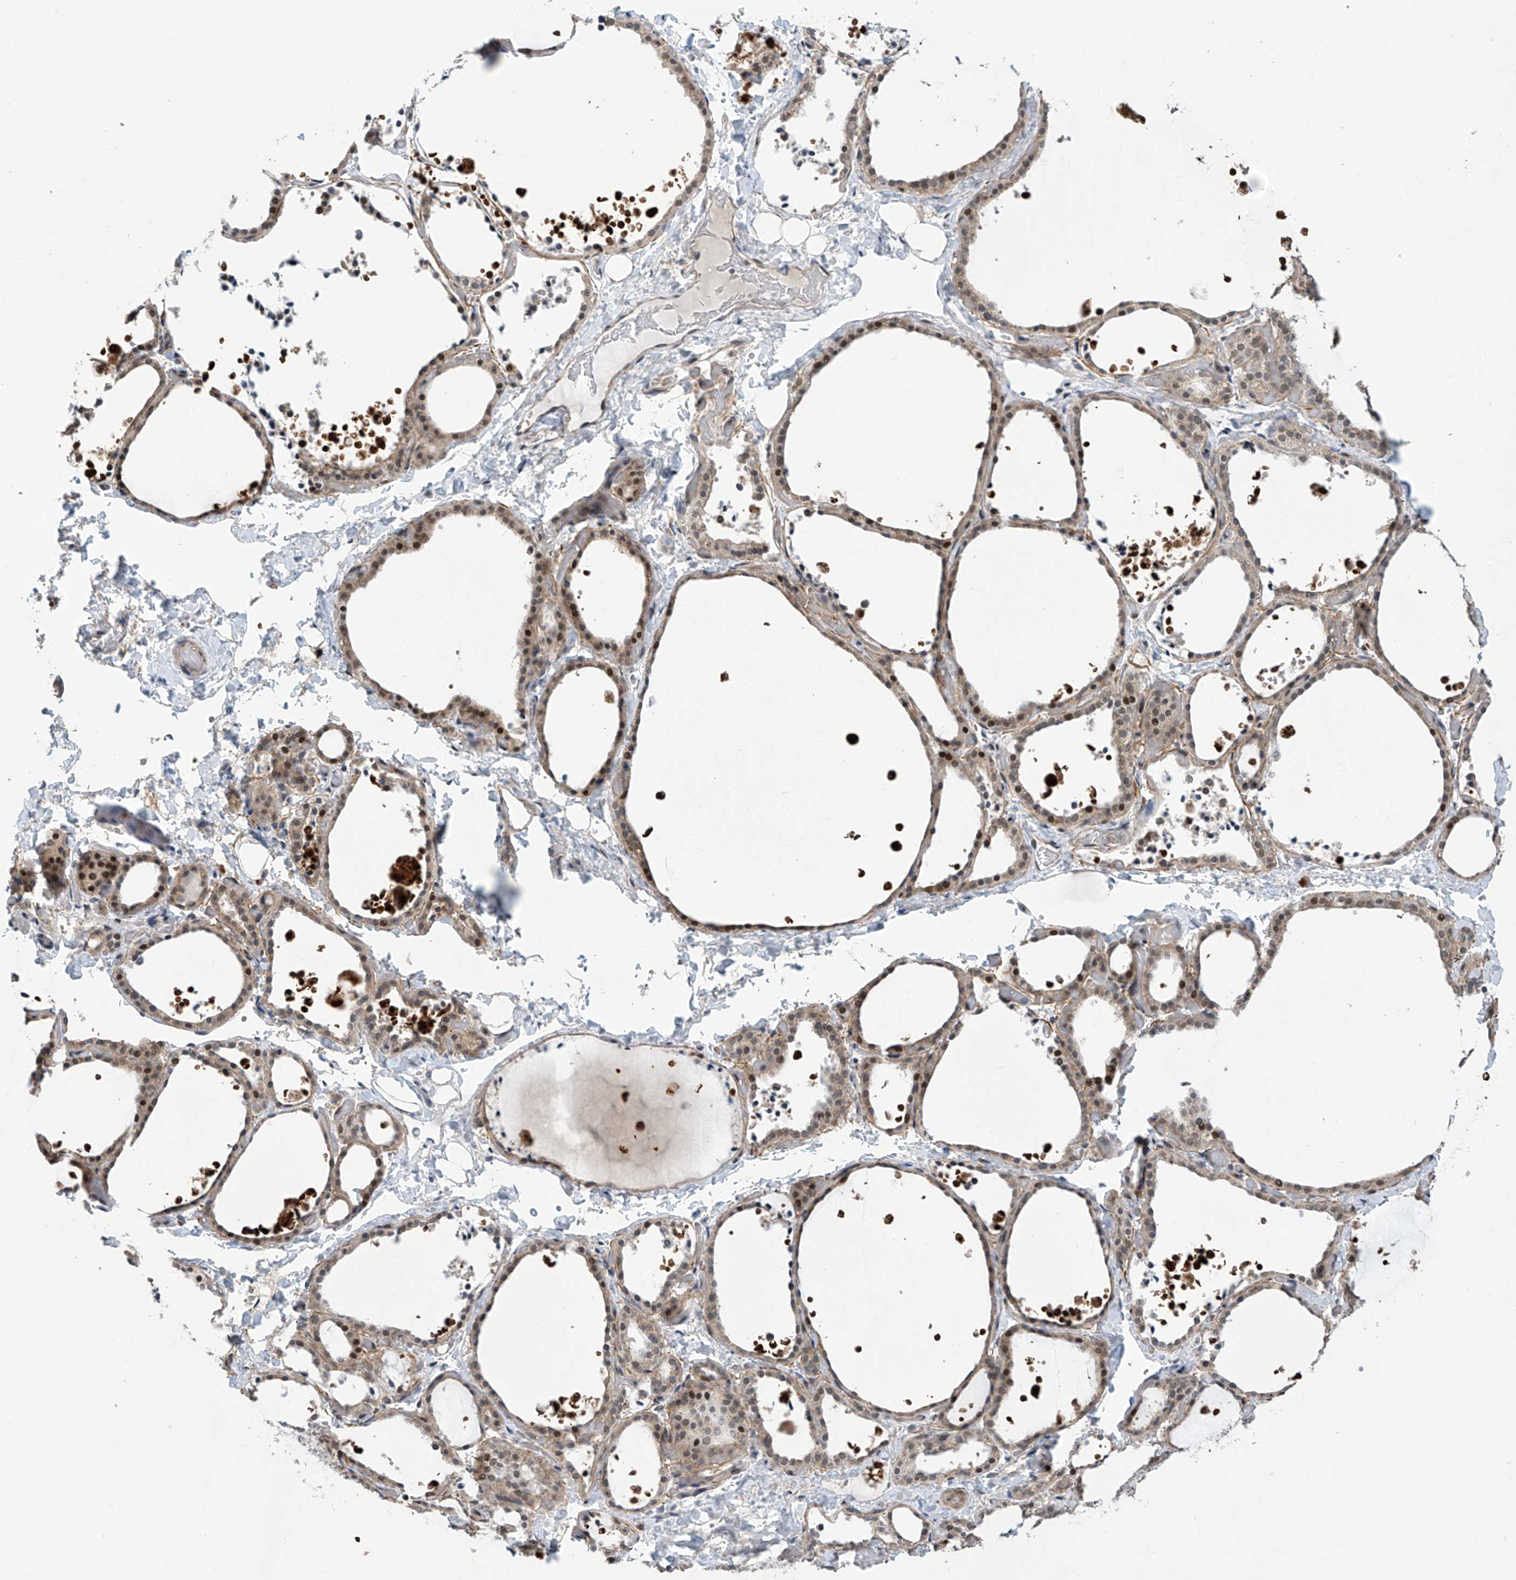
{"staining": {"intensity": "moderate", "quantity": "<25%", "location": "nuclear"}, "tissue": "thyroid gland", "cell_type": "Glandular cells", "image_type": "normal", "snomed": [{"axis": "morphology", "description": "Normal tissue, NOS"}, {"axis": "topography", "description": "Thyroid gland"}], "caption": "Moderate nuclear expression for a protein is present in approximately <25% of glandular cells of benign thyroid gland using immunohistochemistry.", "gene": "ABHD13", "patient": {"sex": "female", "age": 44}}